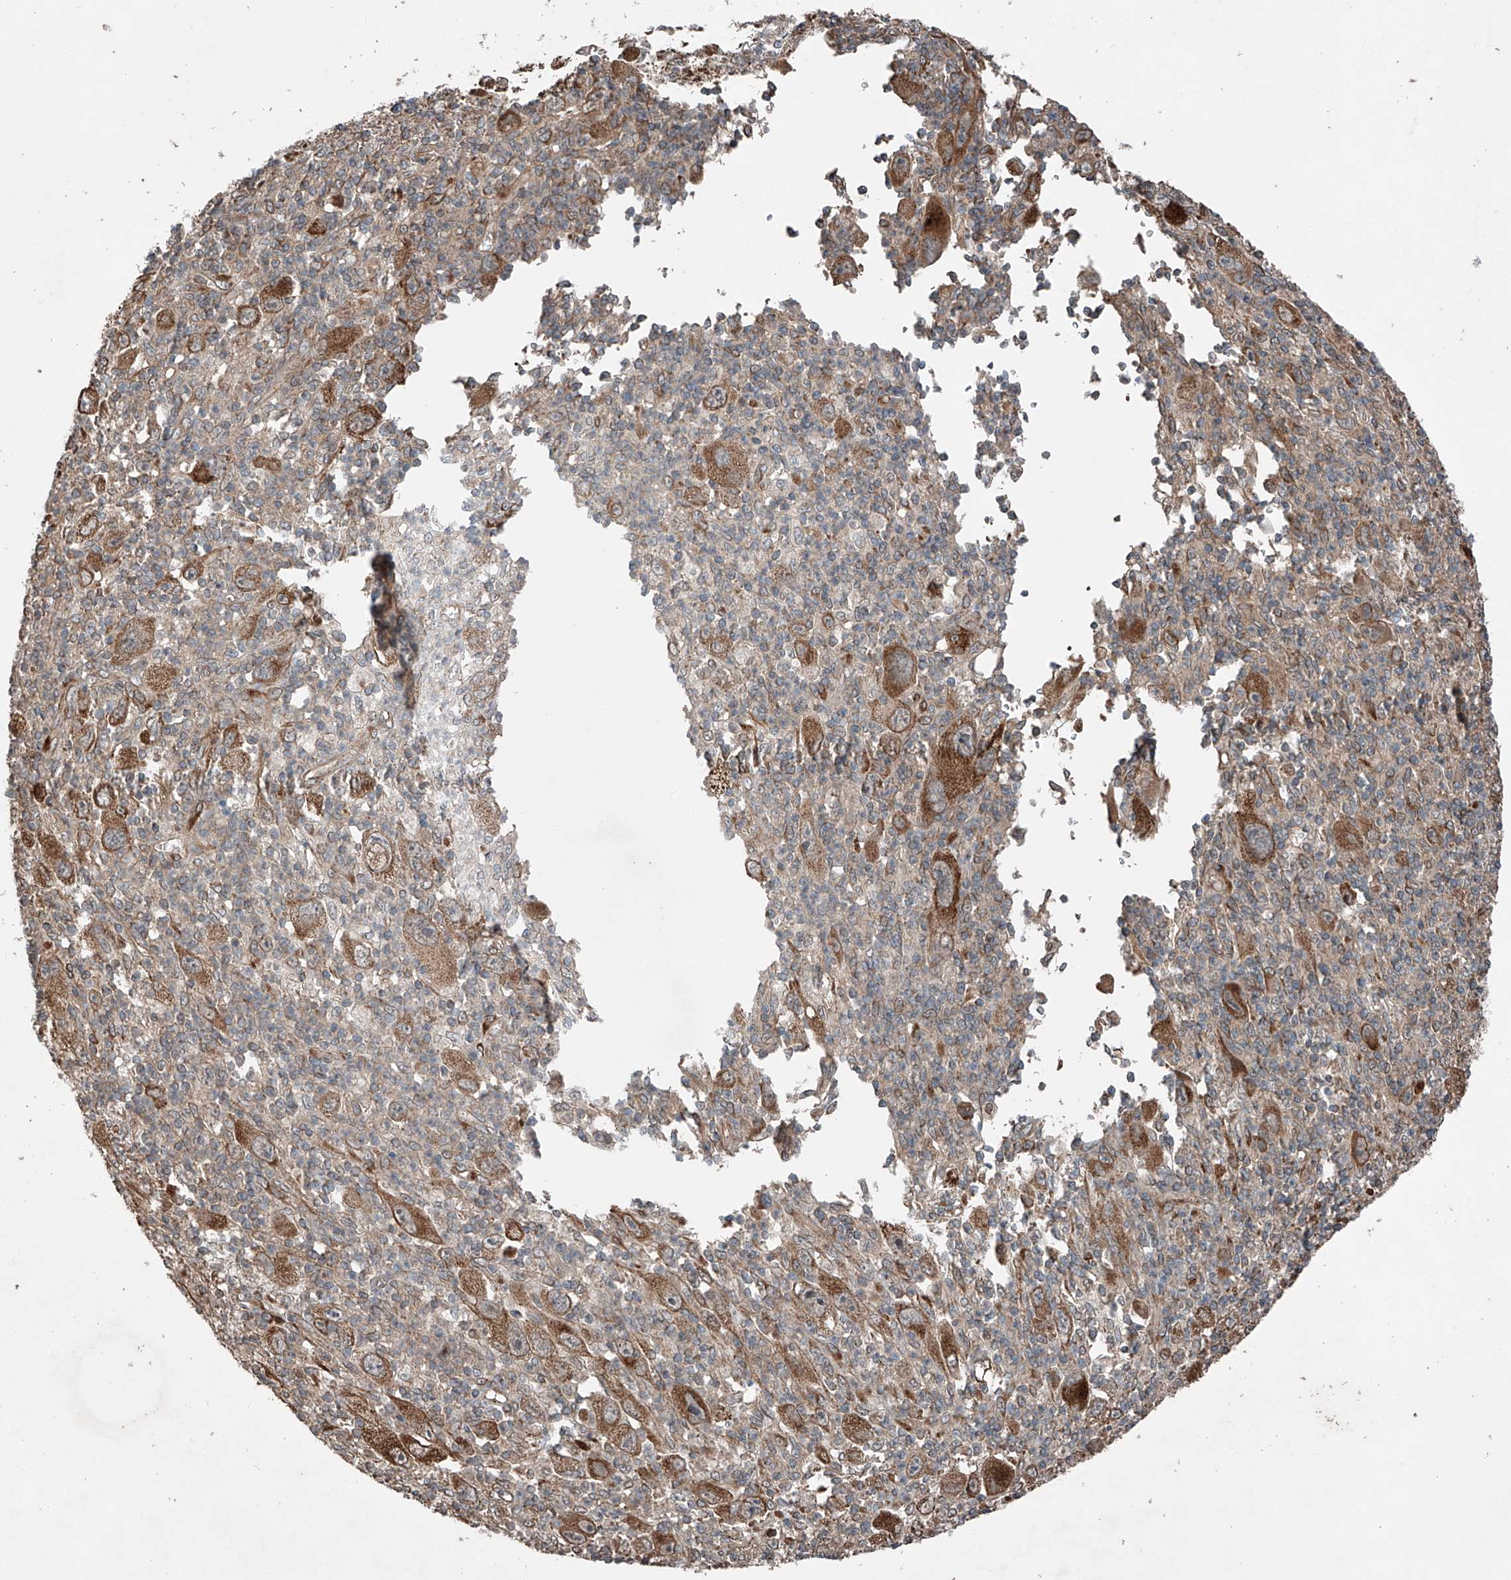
{"staining": {"intensity": "moderate", "quantity": "25%-75%", "location": "cytoplasmic/membranous"}, "tissue": "melanoma", "cell_type": "Tumor cells", "image_type": "cancer", "snomed": [{"axis": "morphology", "description": "Malignant melanoma, Metastatic site"}, {"axis": "topography", "description": "Skin"}], "caption": "Tumor cells demonstrate medium levels of moderate cytoplasmic/membranous staining in about 25%-75% of cells in human malignant melanoma (metastatic site). The staining was performed using DAB (3,3'-diaminobenzidine), with brown indicating positive protein expression. Nuclei are stained blue with hematoxylin.", "gene": "AP4B1", "patient": {"sex": "female", "age": 56}}